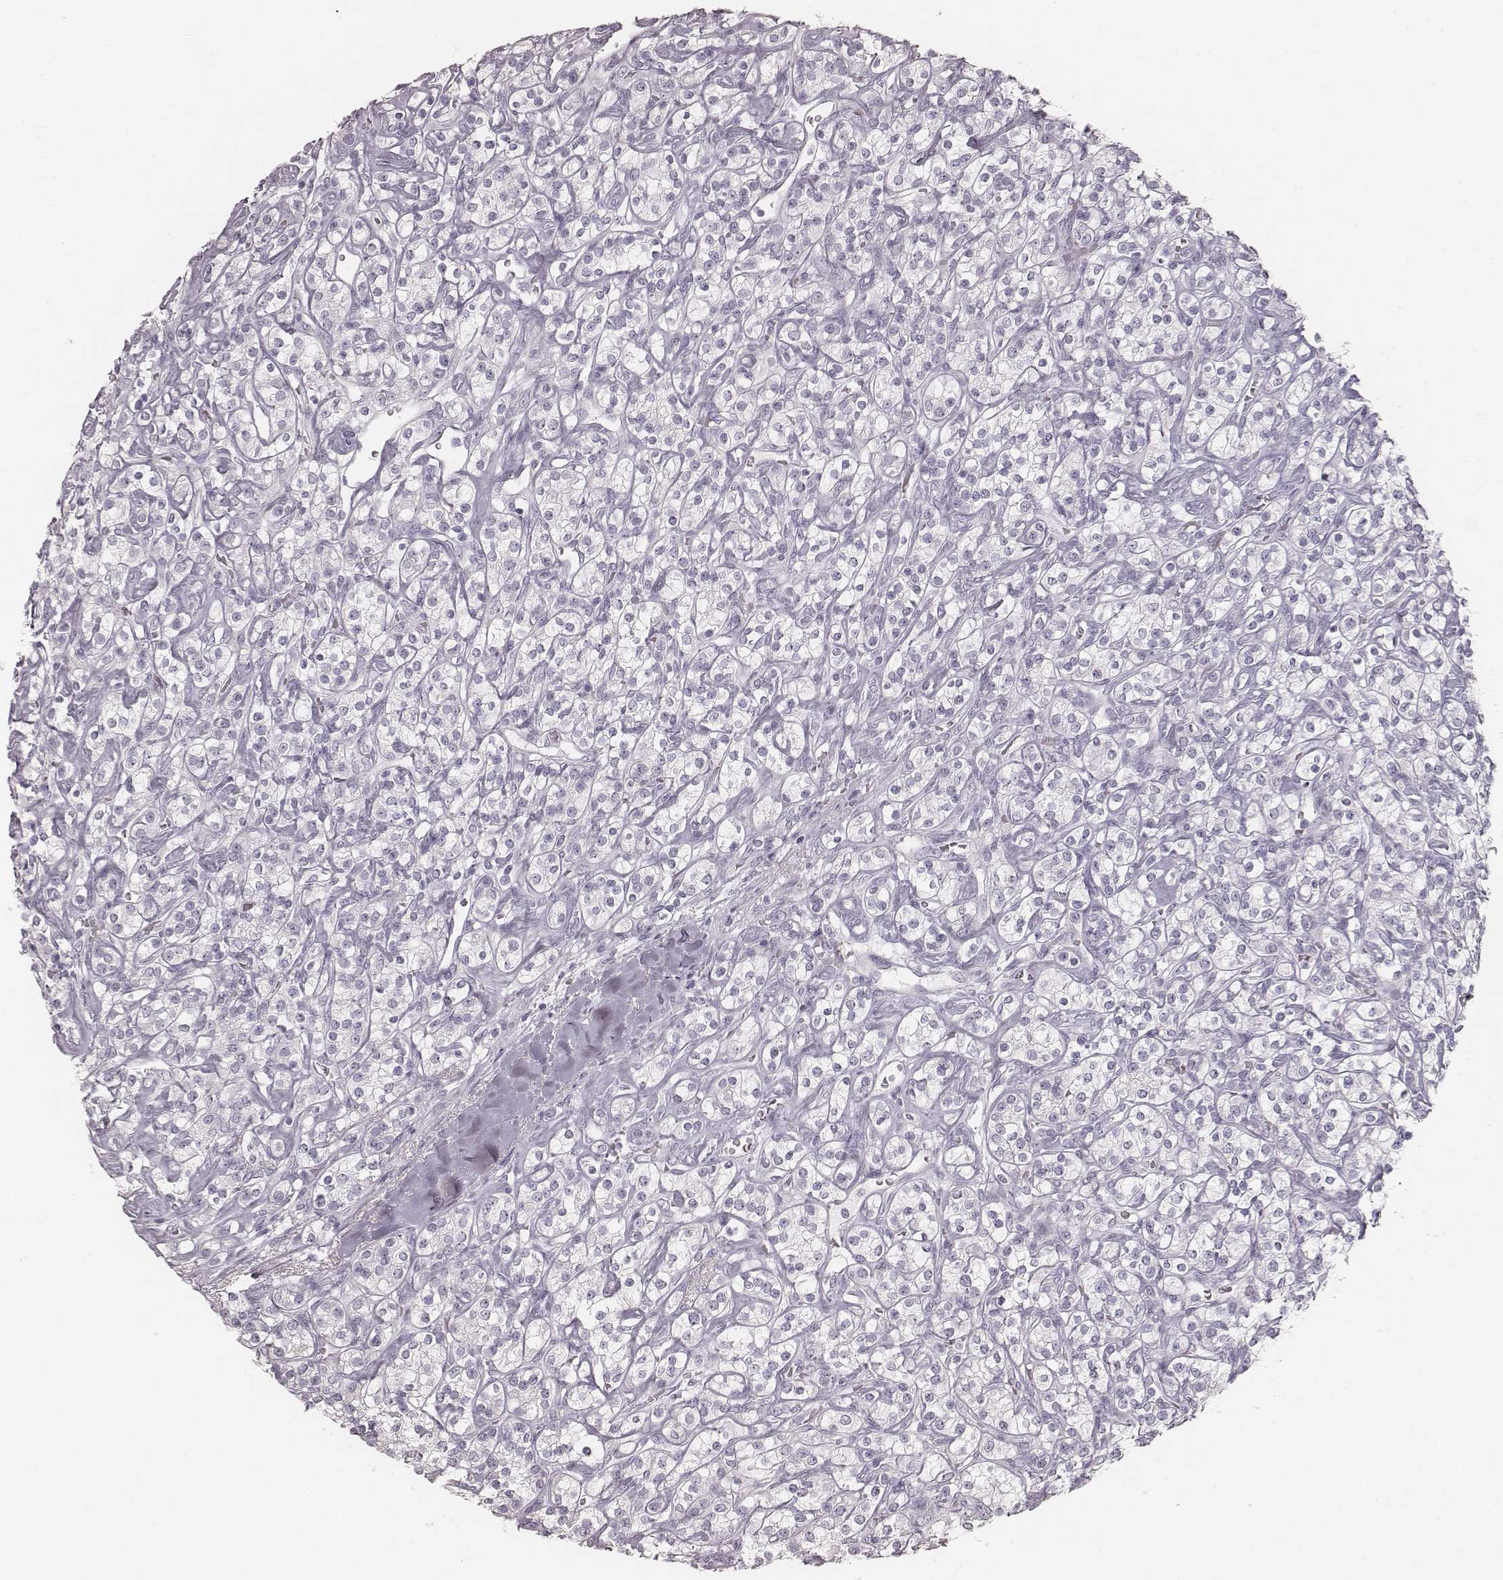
{"staining": {"intensity": "negative", "quantity": "none", "location": "none"}, "tissue": "renal cancer", "cell_type": "Tumor cells", "image_type": "cancer", "snomed": [{"axis": "morphology", "description": "Adenocarcinoma, NOS"}, {"axis": "topography", "description": "Kidney"}], "caption": "DAB immunohistochemical staining of human adenocarcinoma (renal) displays no significant expression in tumor cells.", "gene": "KRT34", "patient": {"sex": "male", "age": 77}}